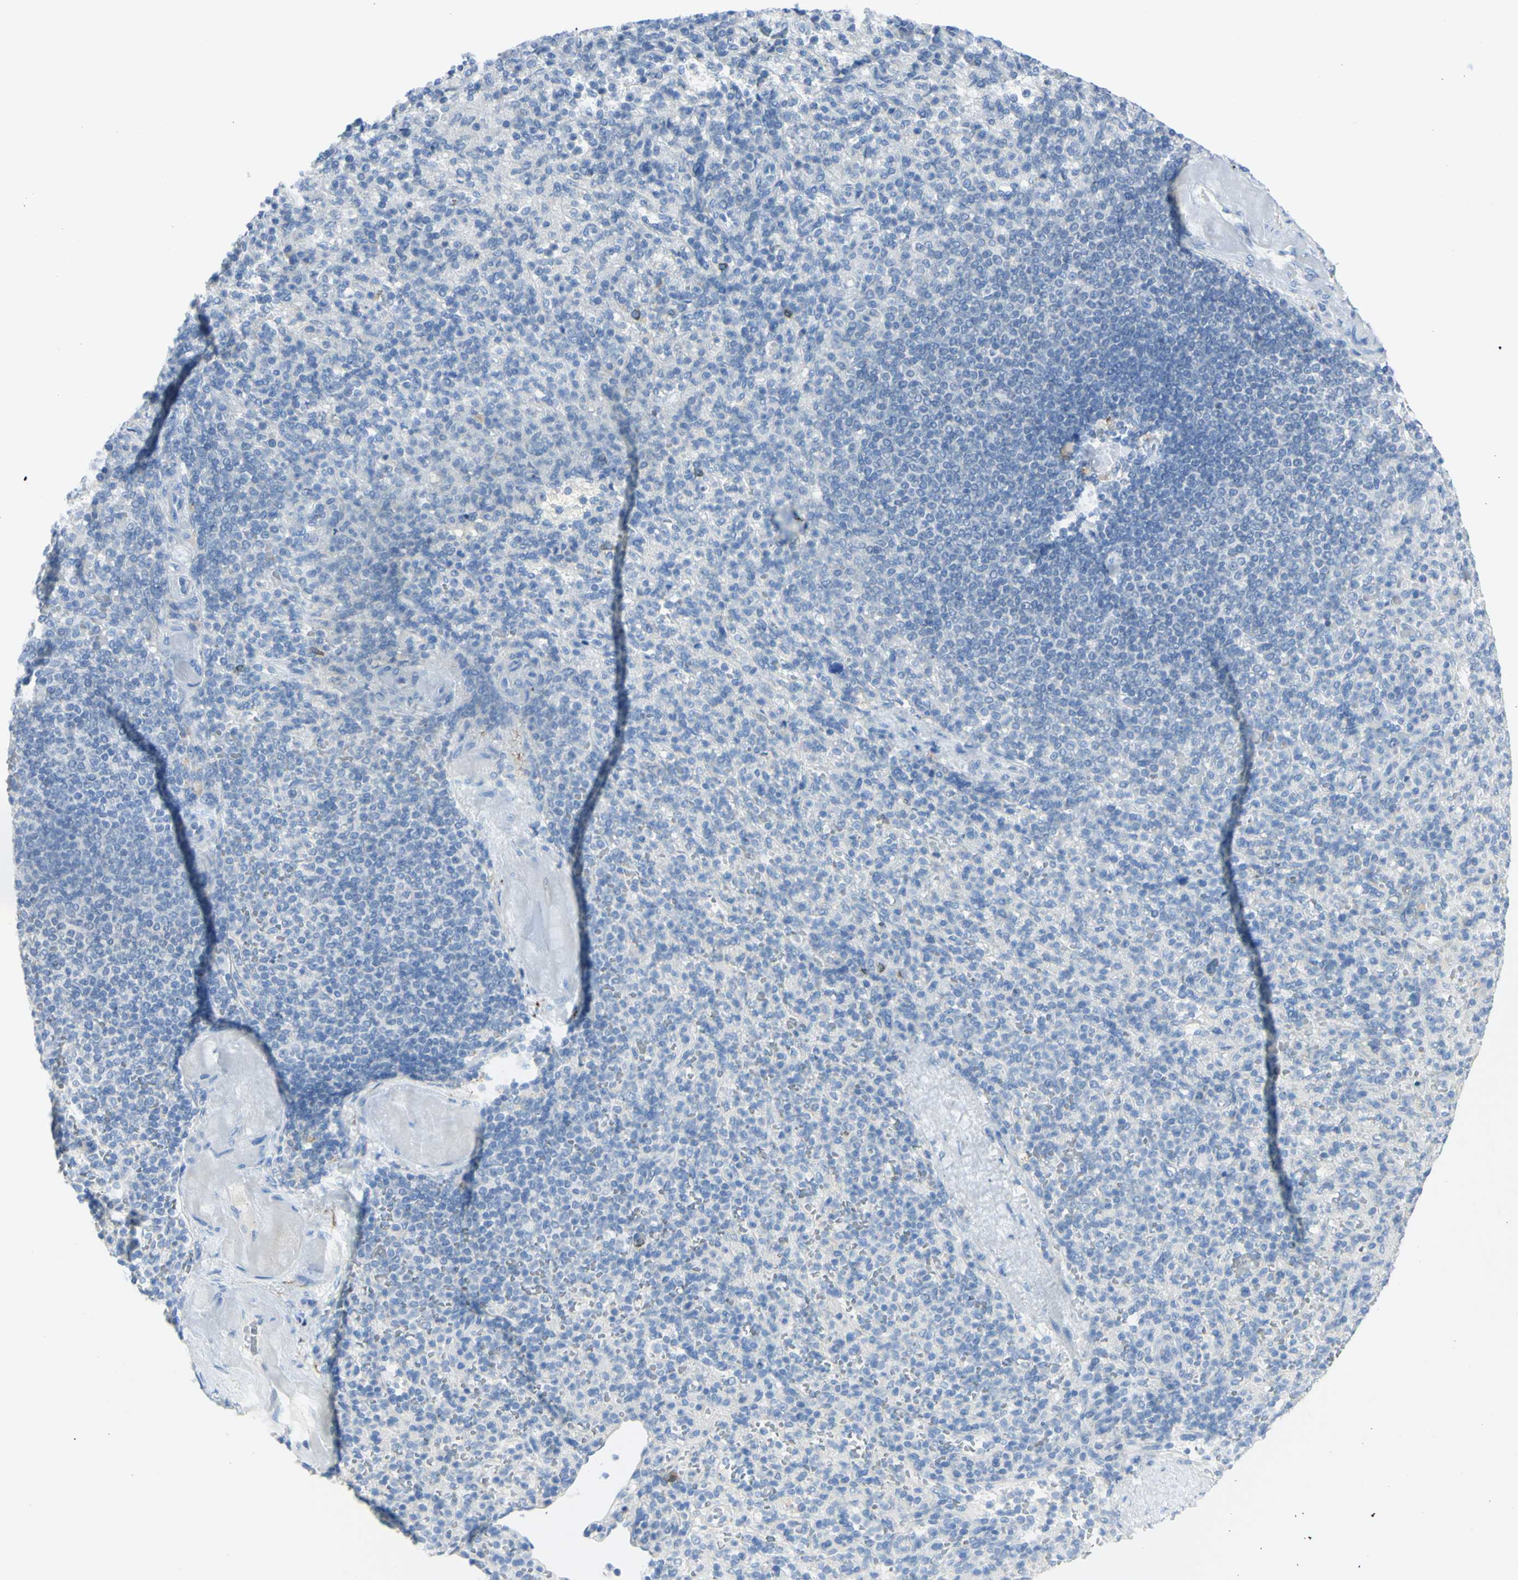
{"staining": {"intensity": "negative", "quantity": "none", "location": "none"}, "tissue": "spleen", "cell_type": "Cells in red pulp", "image_type": "normal", "snomed": [{"axis": "morphology", "description": "Normal tissue, NOS"}, {"axis": "topography", "description": "Spleen"}], "caption": "The histopathology image reveals no significant positivity in cells in red pulp of spleen.", "gene": "TSPAN1", "patient": {"sex": "female", "age": 74}}